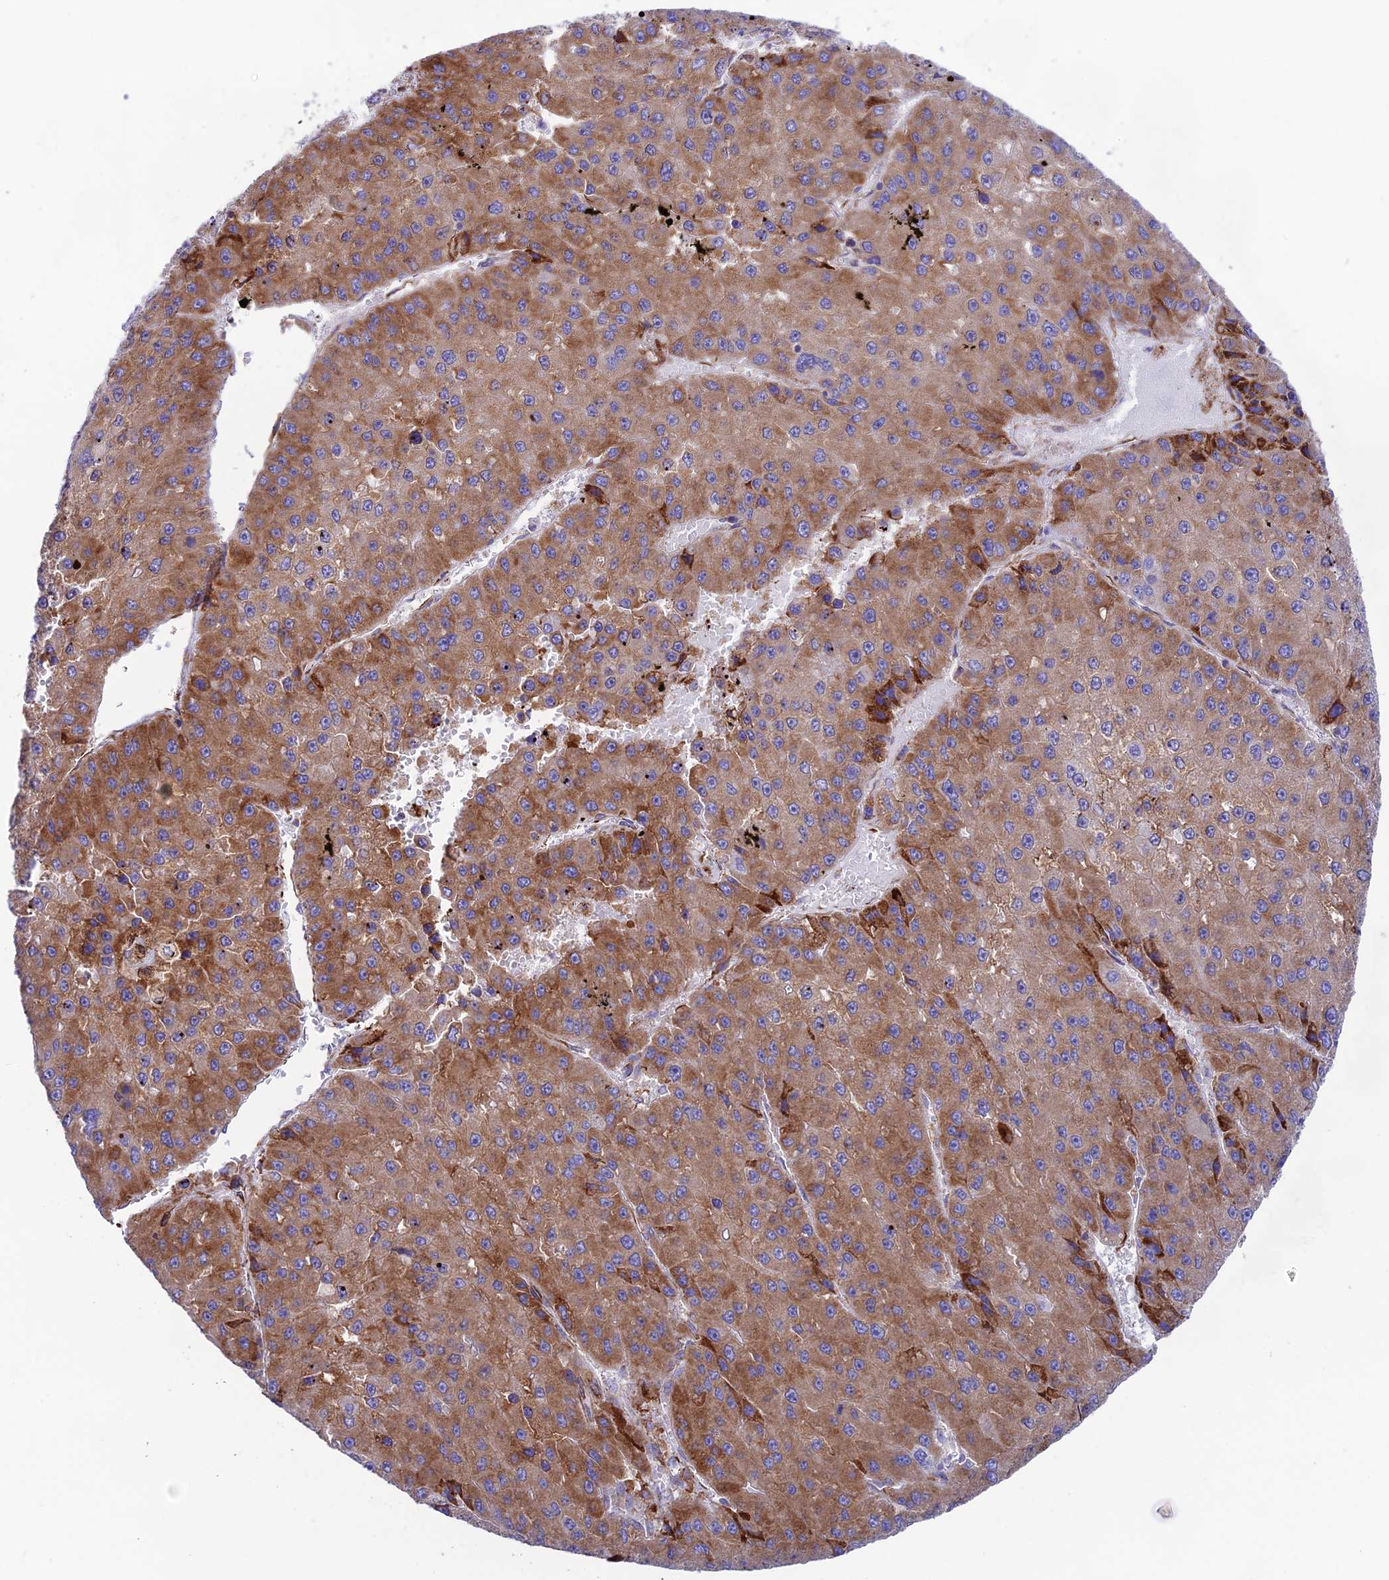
{"staining": {"intensity": "moderate", "quantity": "25%-75%", "location": "cytoplasmic/membranous"}, "tissue": "liver cancer", "cell_type": "Tumor cells", "image_type": "cancer", "snomed": [{"axis": "morphology", "description": "Carcinoma, Hepatocellular, NOS"}, {"axis": "topography", "description": "Liver"}], "caption": "Tumor cells show medium levels of moderate cytoplasmic/membranous staining in about 25%-75% of cells in human hepatocellular carcinoma (liver).", "gene": "TUBGCP6", "patient": {"sex": "female", "age": 73}}